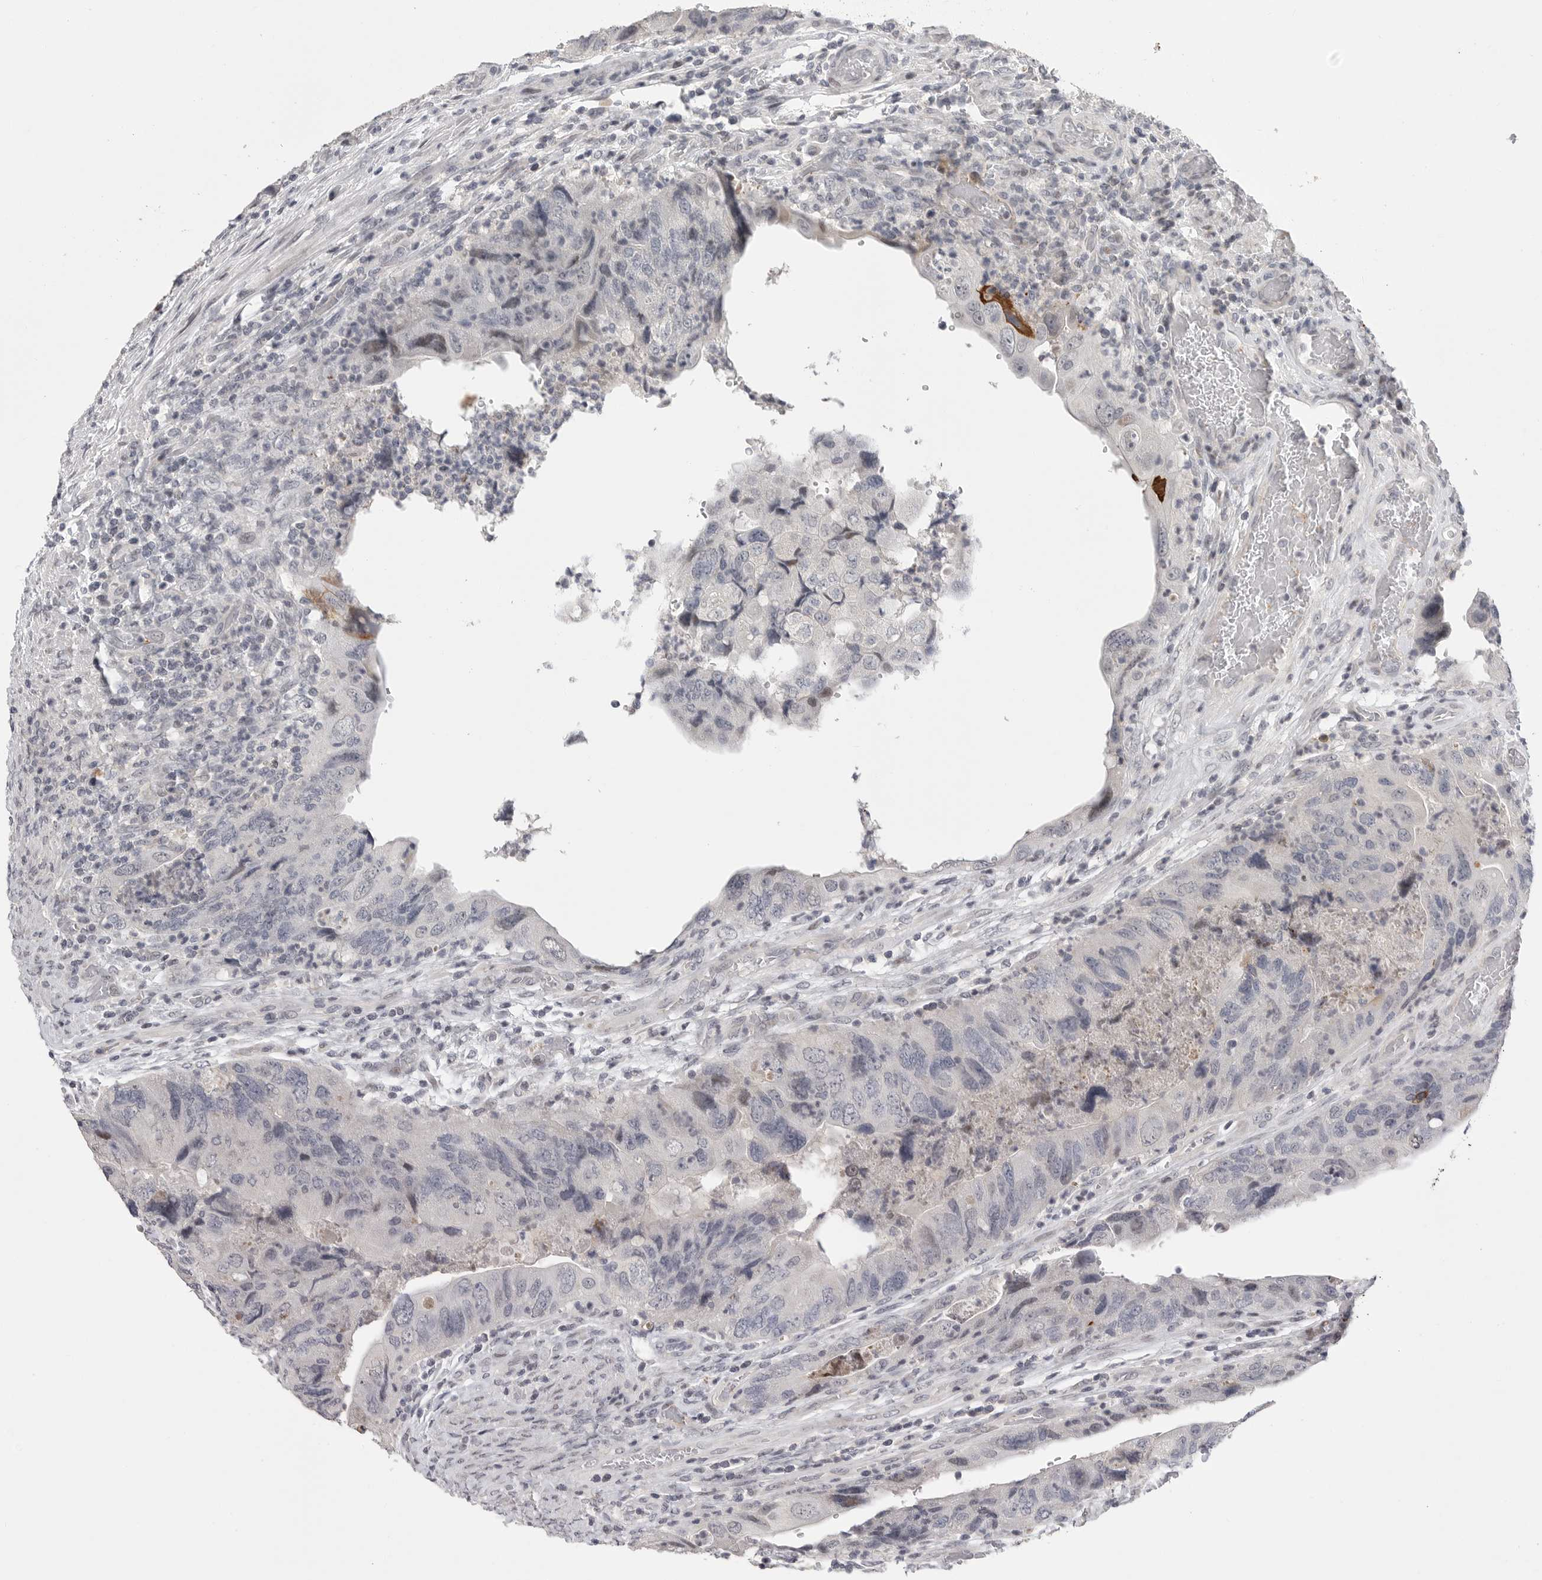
{"staining": {"intensity": "negative", "quantity": "none", "location": "none"}, "tissue": "colorectal cancer", "cell_type": "Tumor cells", "image_type": "cancer", "snomed": [{"axis": "morphology", "description": "Adenocarcinoma, NOS"}, {"axis": "topography", "description": "Rectum"}], "caption": "Protein analysis of colorectal adenocarcinoma reveals no significant positivity in tumor cells.", "gene": "FBXO43", "patient": {"sex": "male", "age": 63}}